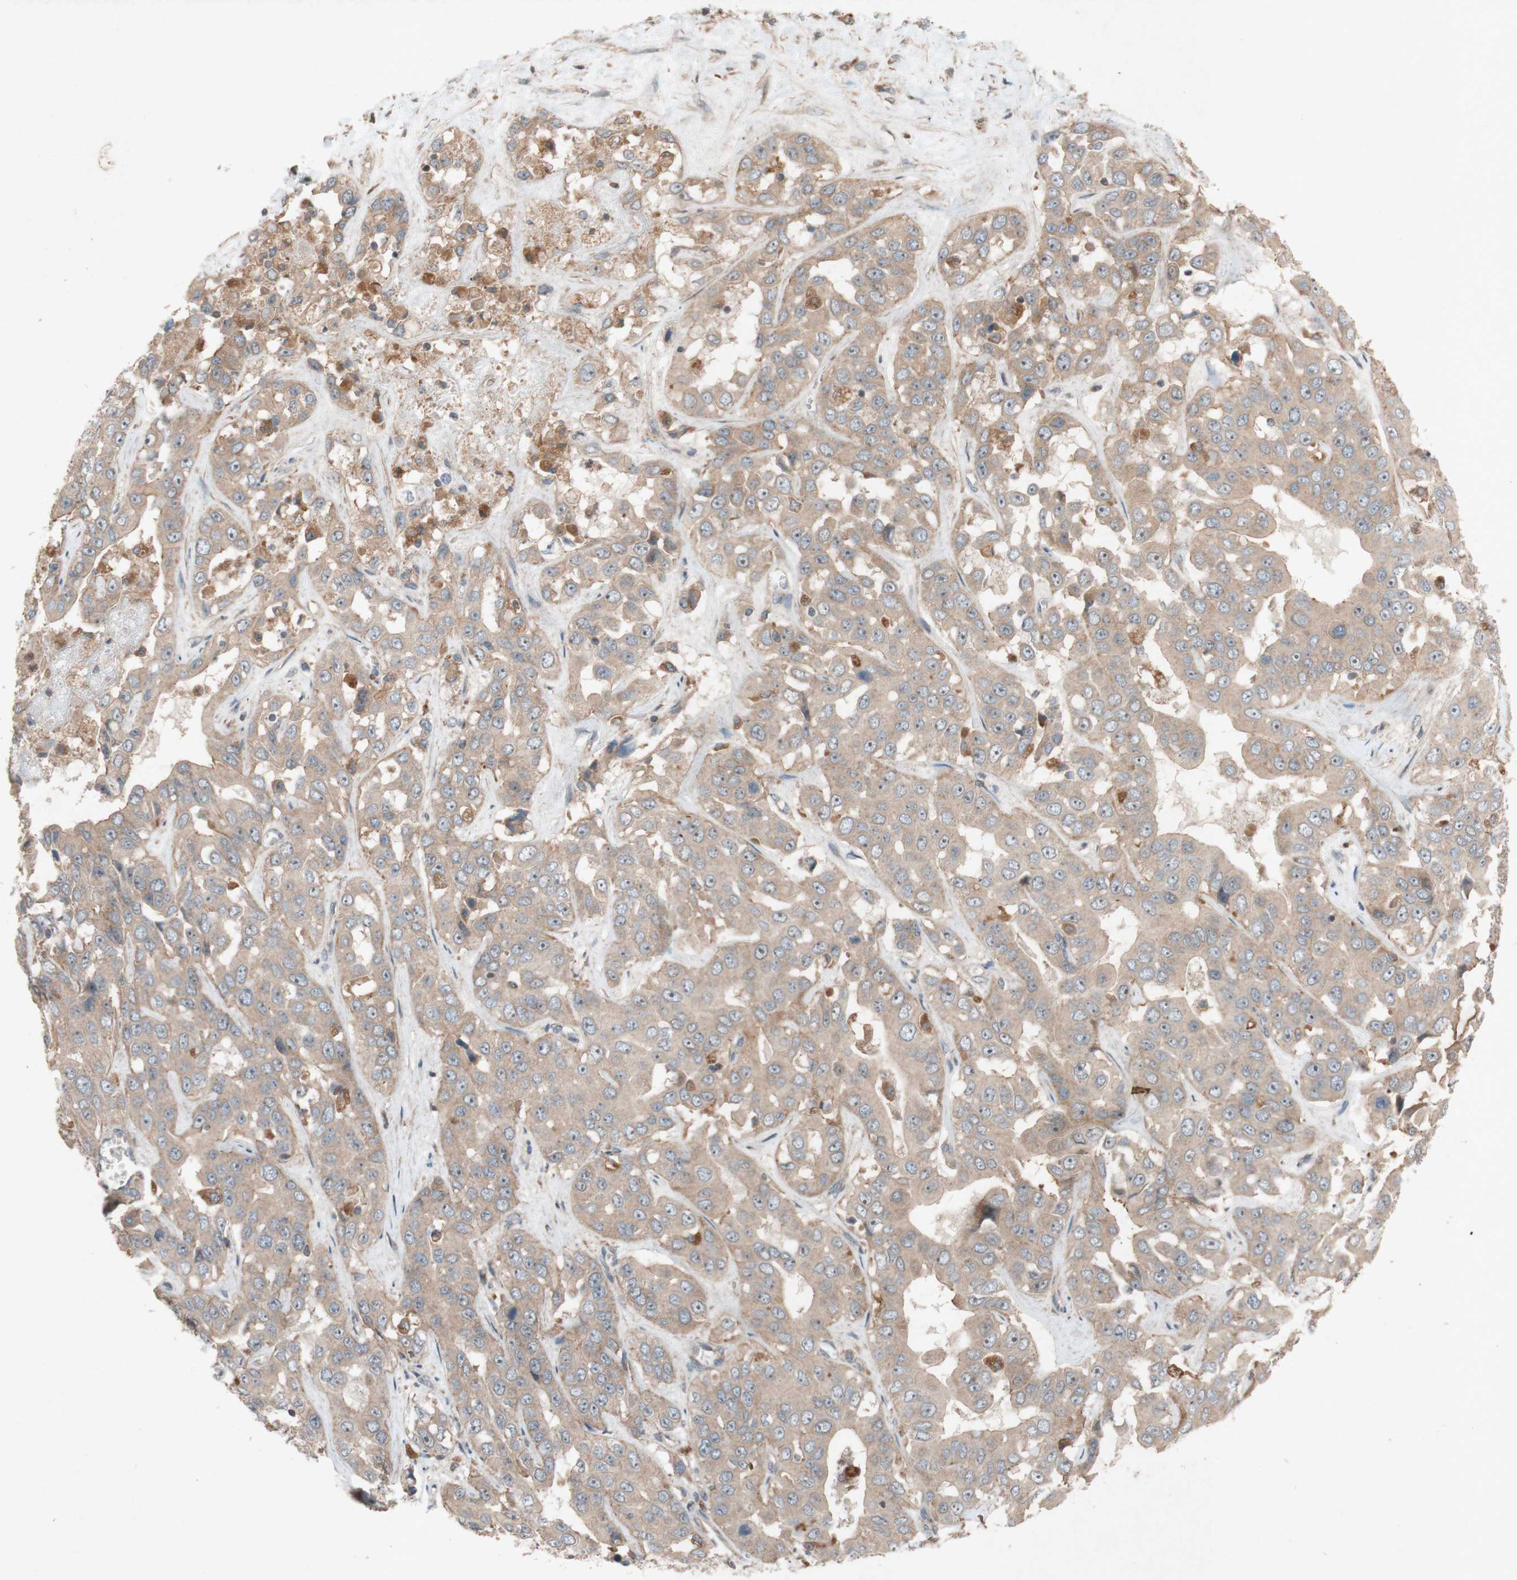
{"staining": {"intensity": "weak", "quantity": "25%-75%", "location": "cytoplasmic/membranous"}, "tissue": "liver cancer", "cell_type": "Tumor cells", "image_type": "cancer", "snomed": [{"axis": "morphology", "description": "Cholangiocarcinoma"}, {"axis": "topography", "description": "Liver"}], "caption": "Immunohistochemistry (IHC) histopathology image of liver cholangiocarcinoma stained for a protein (brown), which displays low levels of weak cytoplasmic/membranous staining in approximately 25%-75% of tumor cells.", "gene": "ATP6V1F", "patient": {"sex": "female", "age": 52}}